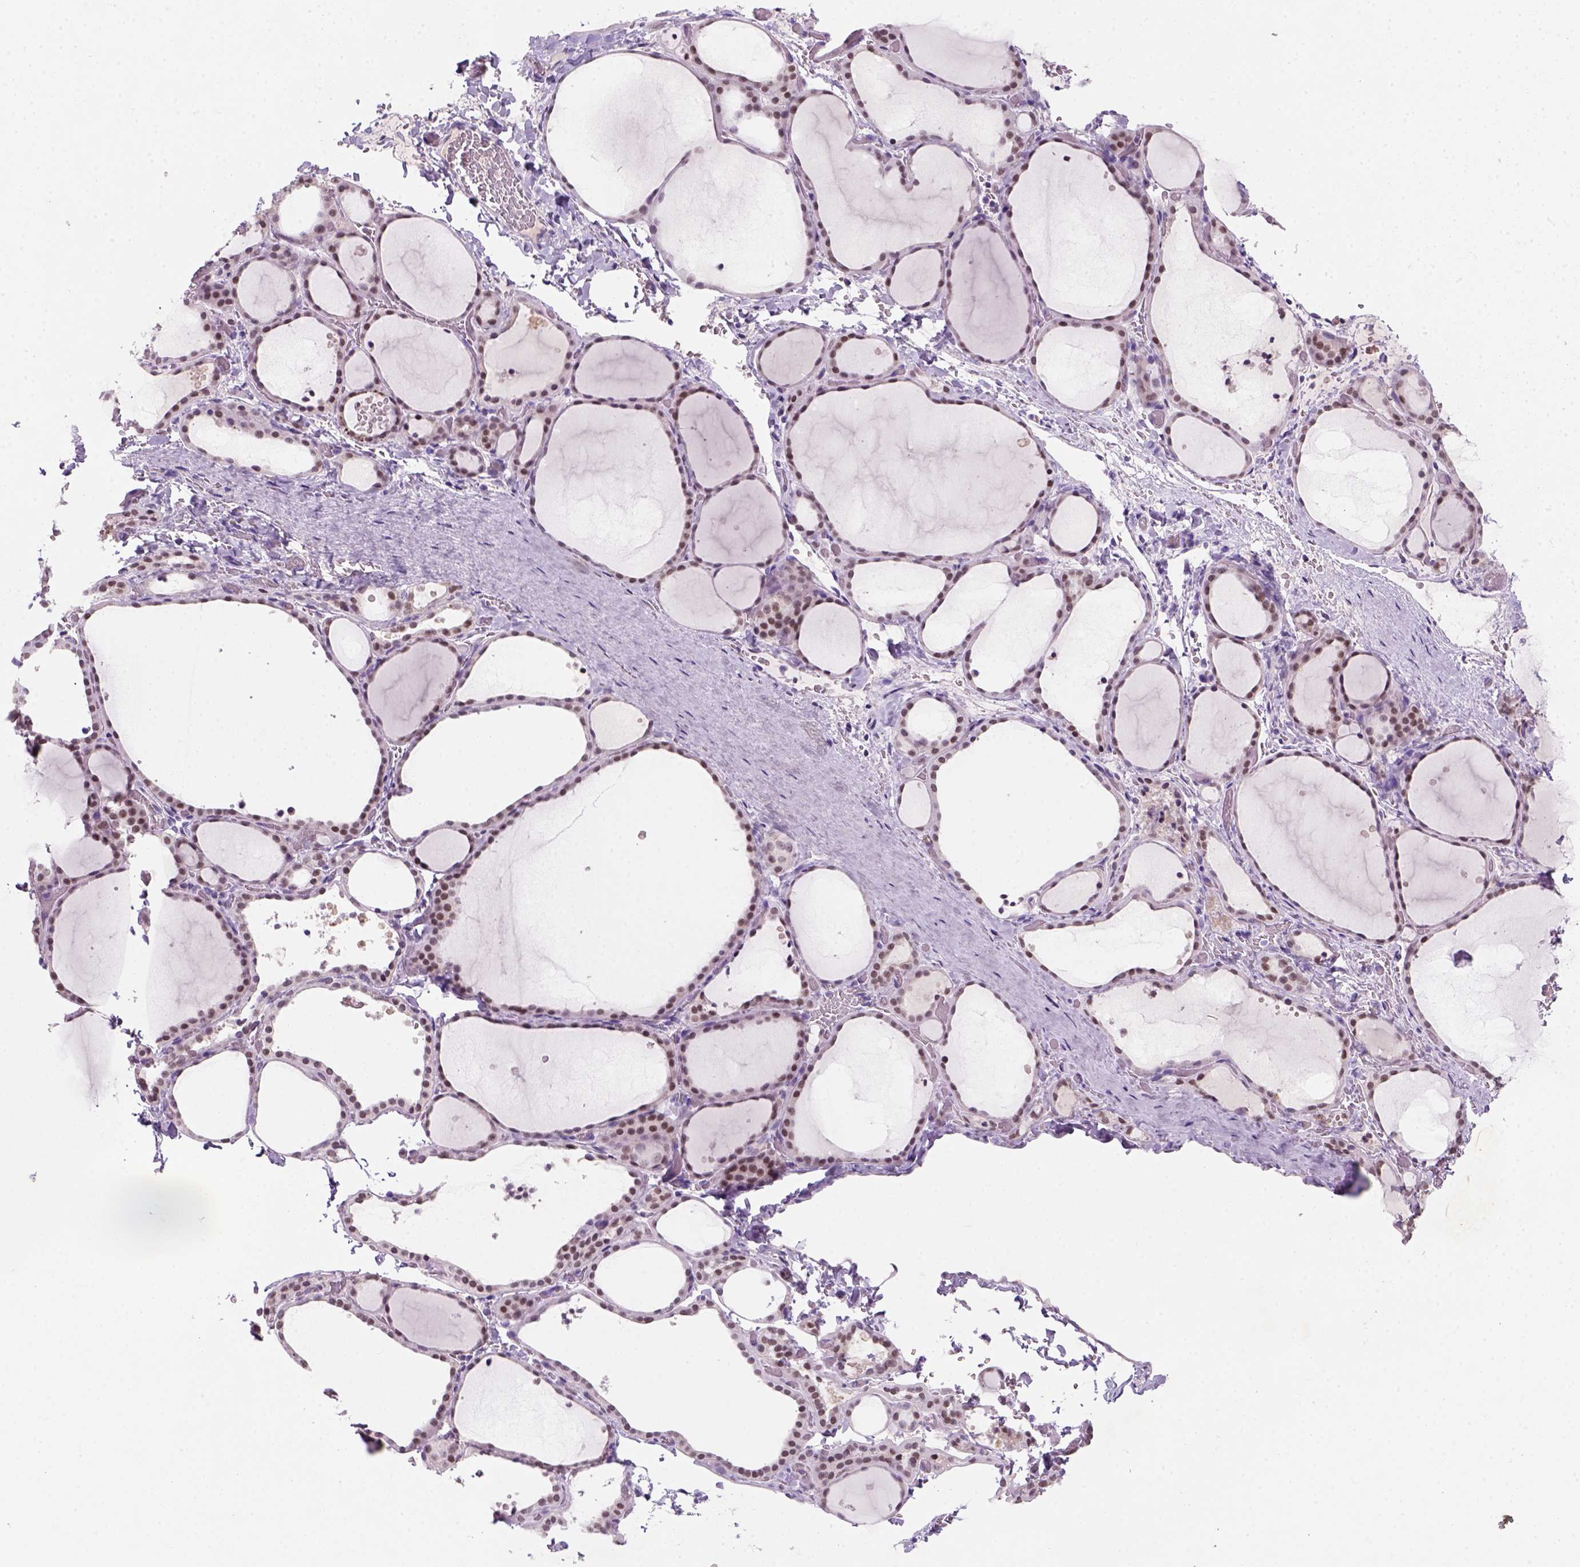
{"staining": {"intensity": "moderate", "quantity": "25%-75%", "location": "nuclear"}, "tissue": "thyroid gland", "cell_type": "Glandular cells", "image_type": "normal", "snomed": [{"axis": "morphology", "description": "Normal tissue, NOS"}, {"axis": "topography", "description": "Thyroid gland"}], "caption": "This histopathology image reveals immunohistochemistry staining of unremarkable thyroid gland, with medium moderate nuclear expression in approximately 25%-75% of glandular cells.", "gene": "ZMAT4", "patient": {"sex": "female", "age": 36}}